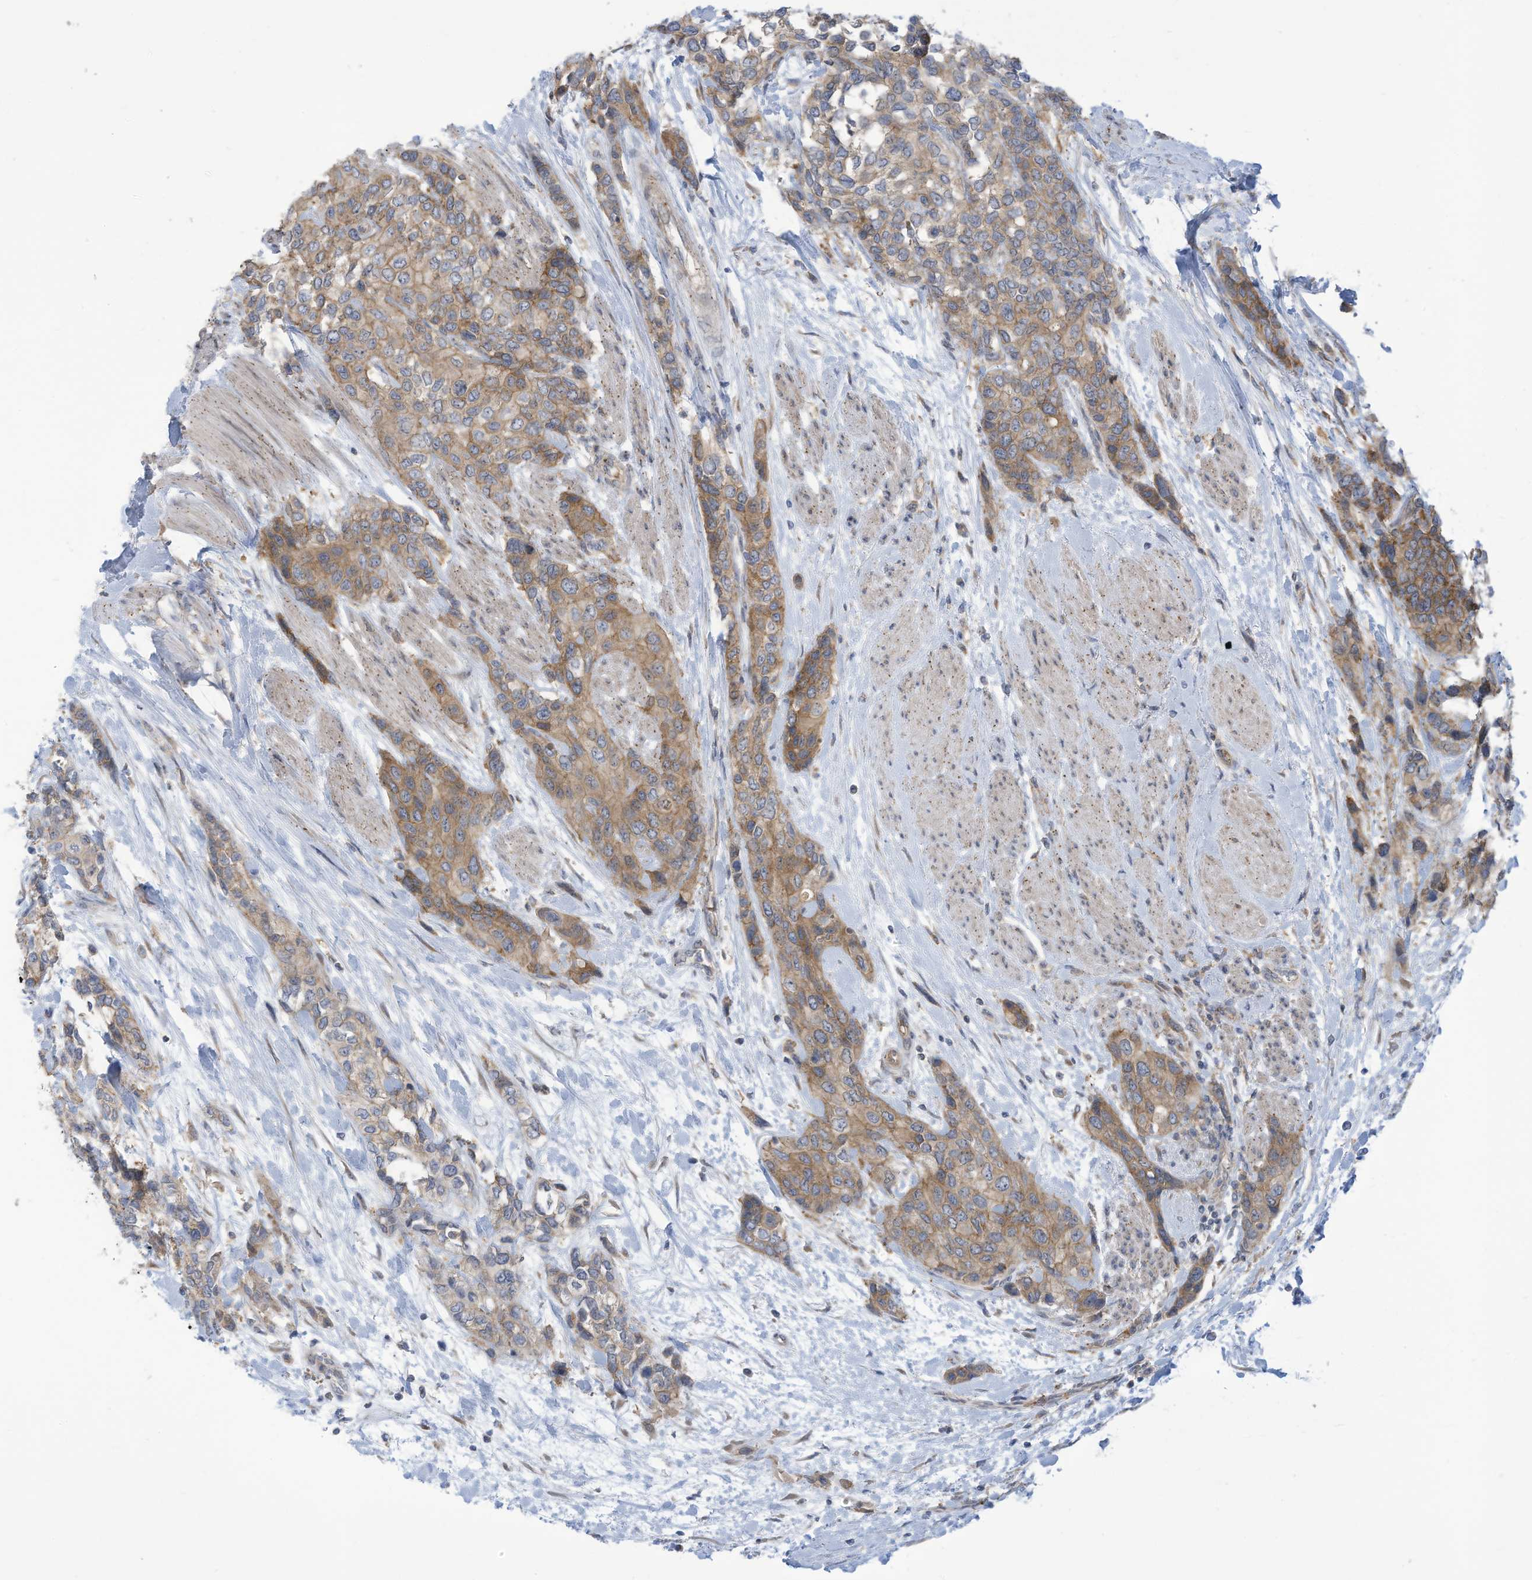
{"staining": {"intensity": "moderate", "quantity": "25%-75%", "location": "cytoplasmic/membranous"}, "tissue": "urothelial cancer", "cell_type": "Tumor cells", "image_type": "cancer", "snomed": [{"axis": "morphology", "description": "Normal tissue, NOS"}, {"axis": "morphology", "description": "Urothelial carcinoma, High grade"}, {"axis": "topography", "description": "Vascular tissue"}, {"axis": "topography", "description": "Urinary bladder"}], "caption": "A medium amount of moderate cytoplasmic/membranous positivity is seen in about 25%-75% of tumor cells in urothelial carcinoma (high-grade) tissue. (Stains: DAB in brown, nuclei in blue, Microscopy: brightfield microscopy at high magnification).", "gene": "ADAT2", "patient": {"sex": "female", "age": 56}}